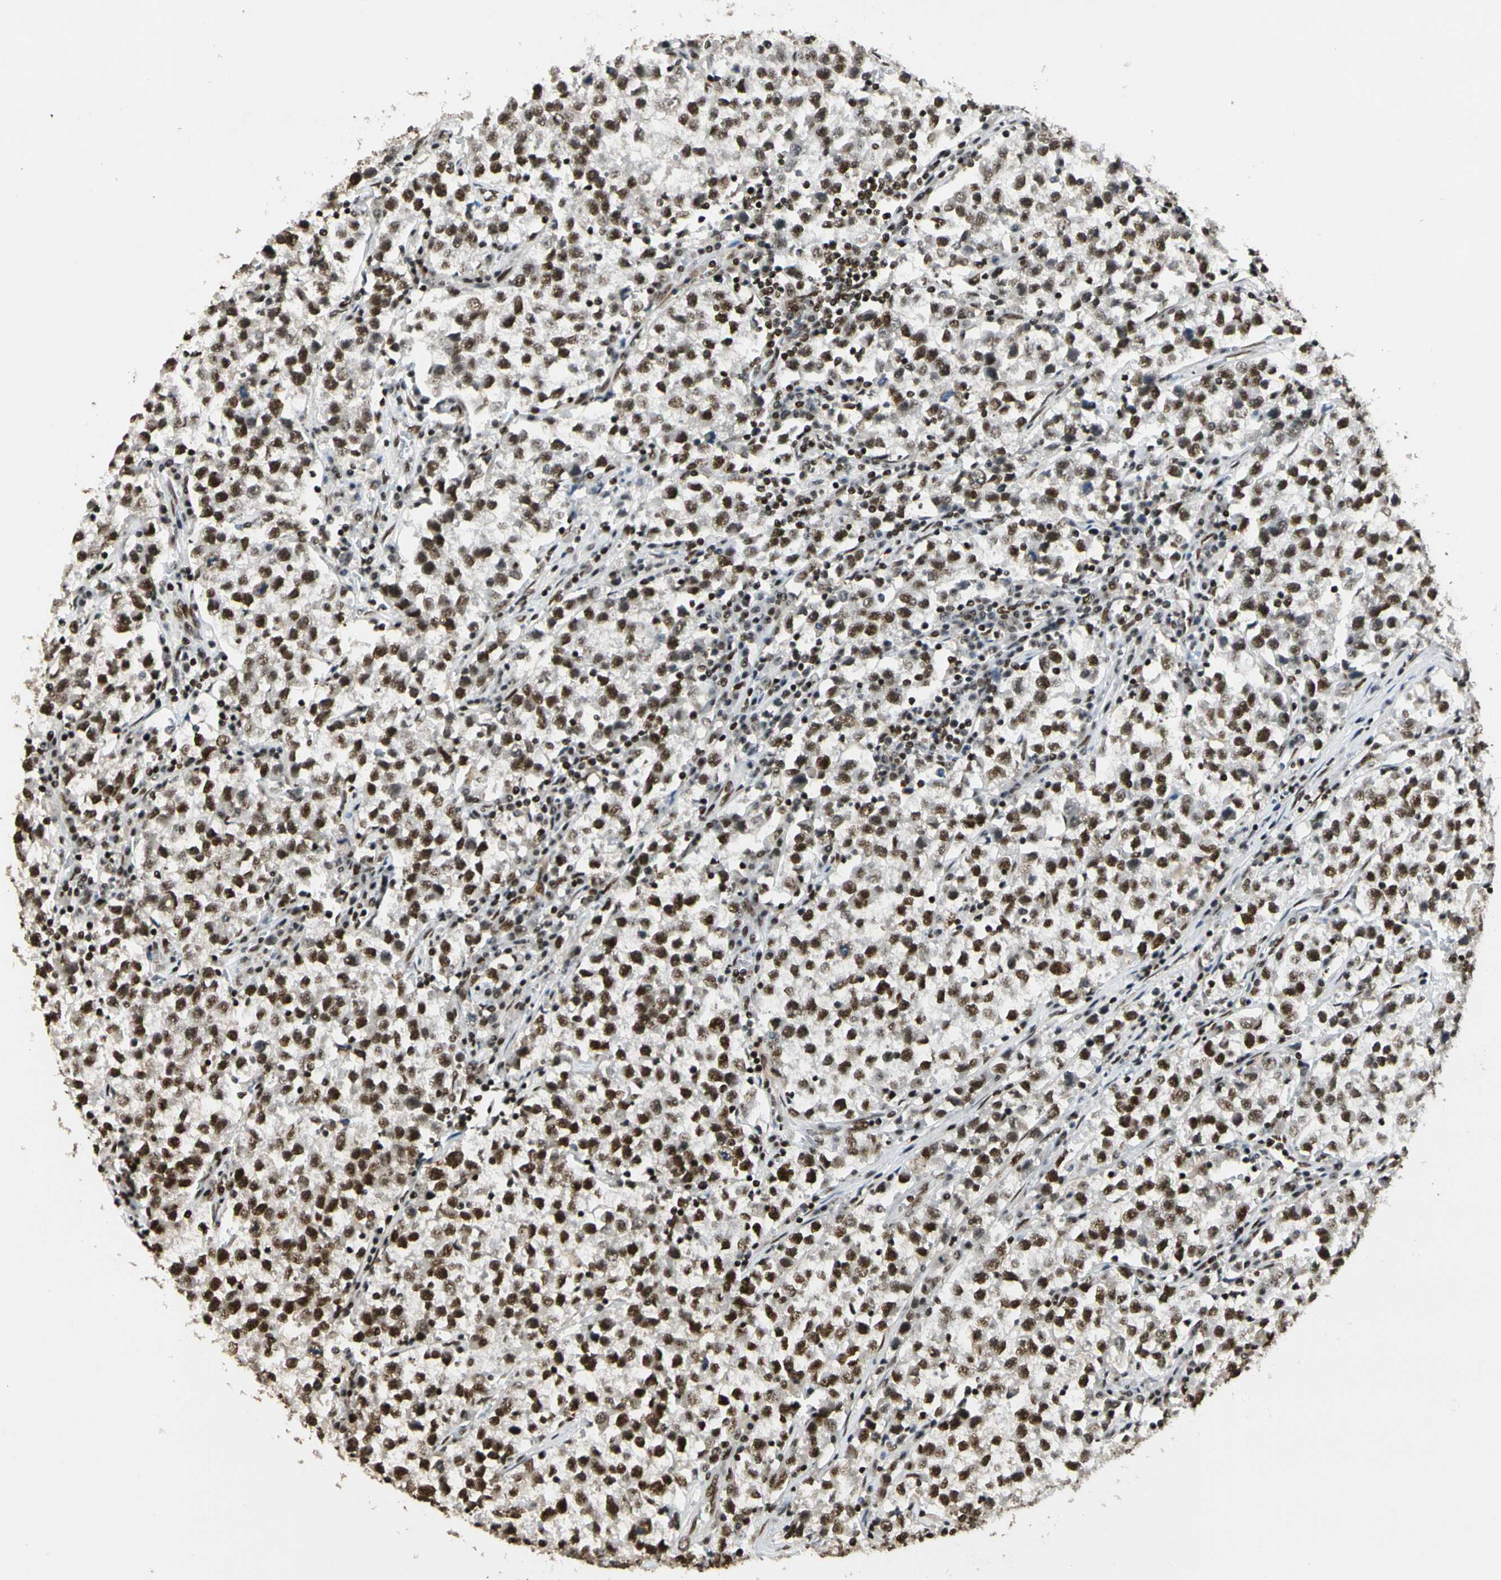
{"staining": {"intensity": "moderate", "quantity": ">75%", "location": "nuclear"}, "tissue": "testis cancer", "cell_type": "Tumor cells", "image_type": "cancer", "snomed": [{"axis": "morphology", "description": "Seminoma, NOS"}, {"axis": "topography", "description": "Testis"}], "caption": "Moderate nuclear positivity for a protein is seen in approximately >75% of tumor cells of testis cancer (seminoma) using IHC.", "gene": "CDK12", "patient": {"sex": "male", "age": 22}}